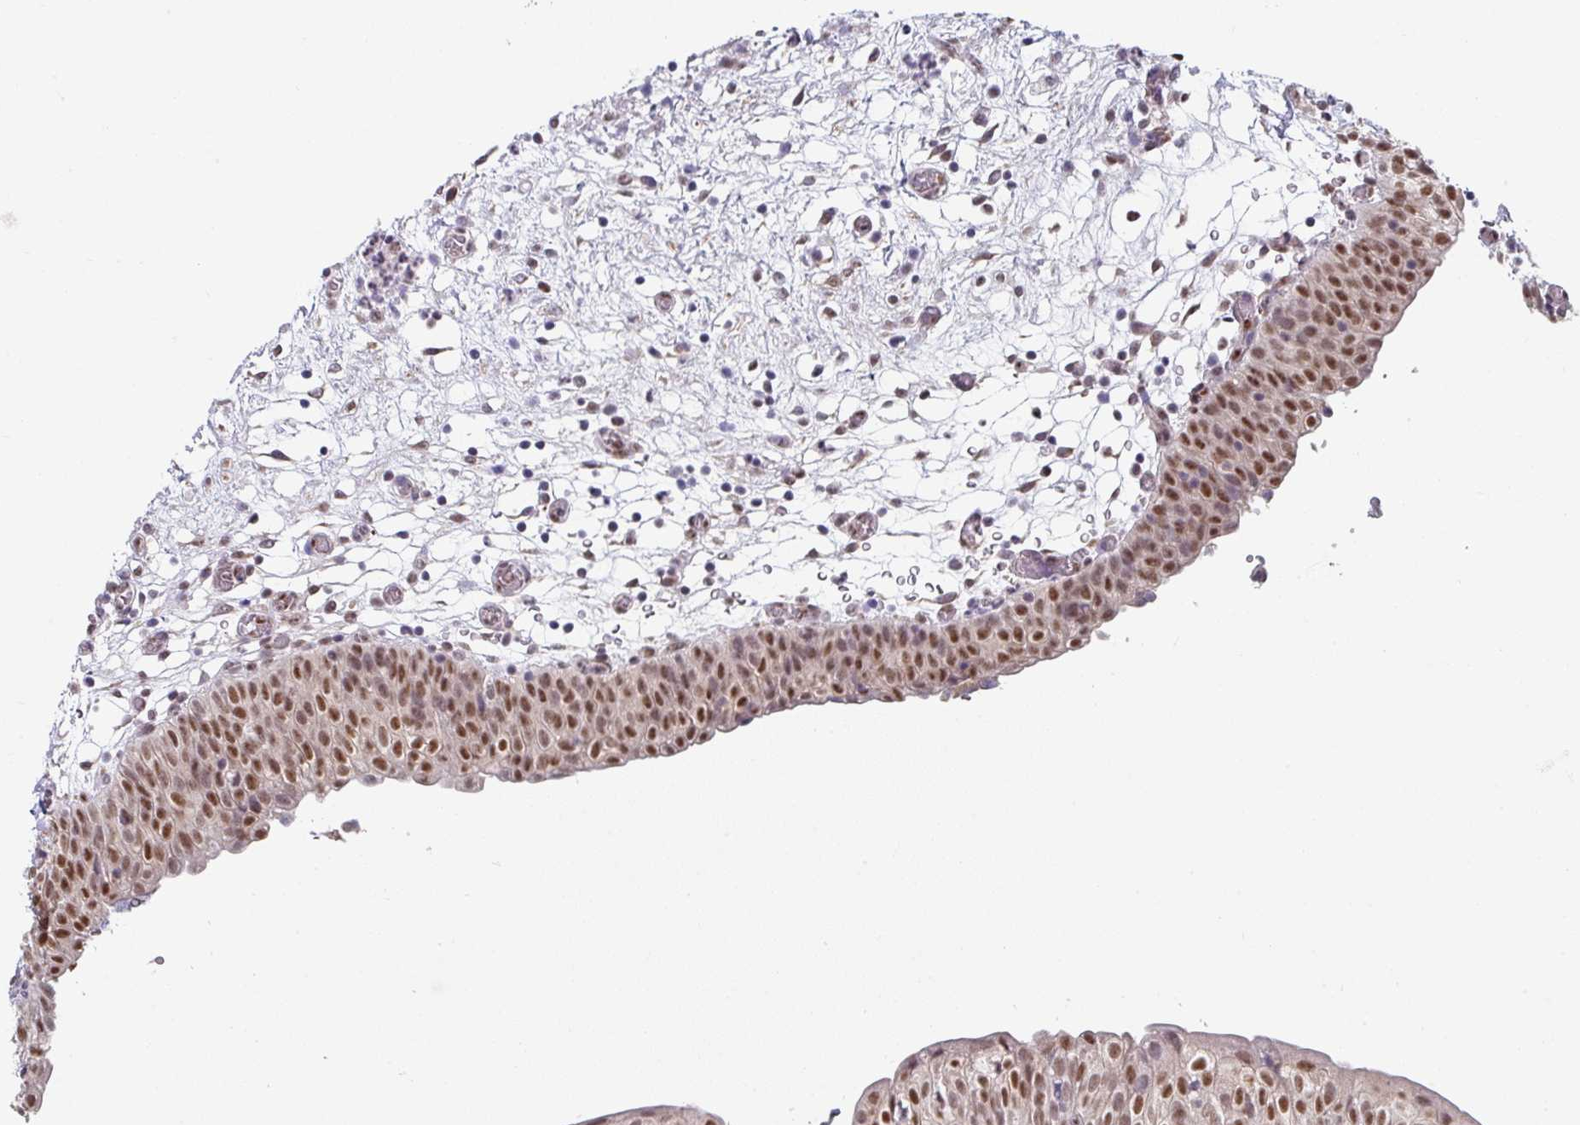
{"staining": {"intensity": "moderate", "quantity": ">75%", "location": "nuclear"}, "tissue": "urinary bladder", "cell_type": "Urothelial cells", "image_type": "normal", "snomed": [{"axis": "morphology", "description": "Normal tissue, NOS"}, {"axis": "topography", "description": "Urinary bladder"}], "caption": "DAB immunohistochemical staining of benign human urinary bladder reveals moderate nuclear protein expression in about >75% of urothelial cells. Using DAB (brown) and hematoxylin (blue) stains, captured at high magnification using brightfield microscopy.", "gene": "TMED5", "patient": {"sex": "male", "age": 55}}